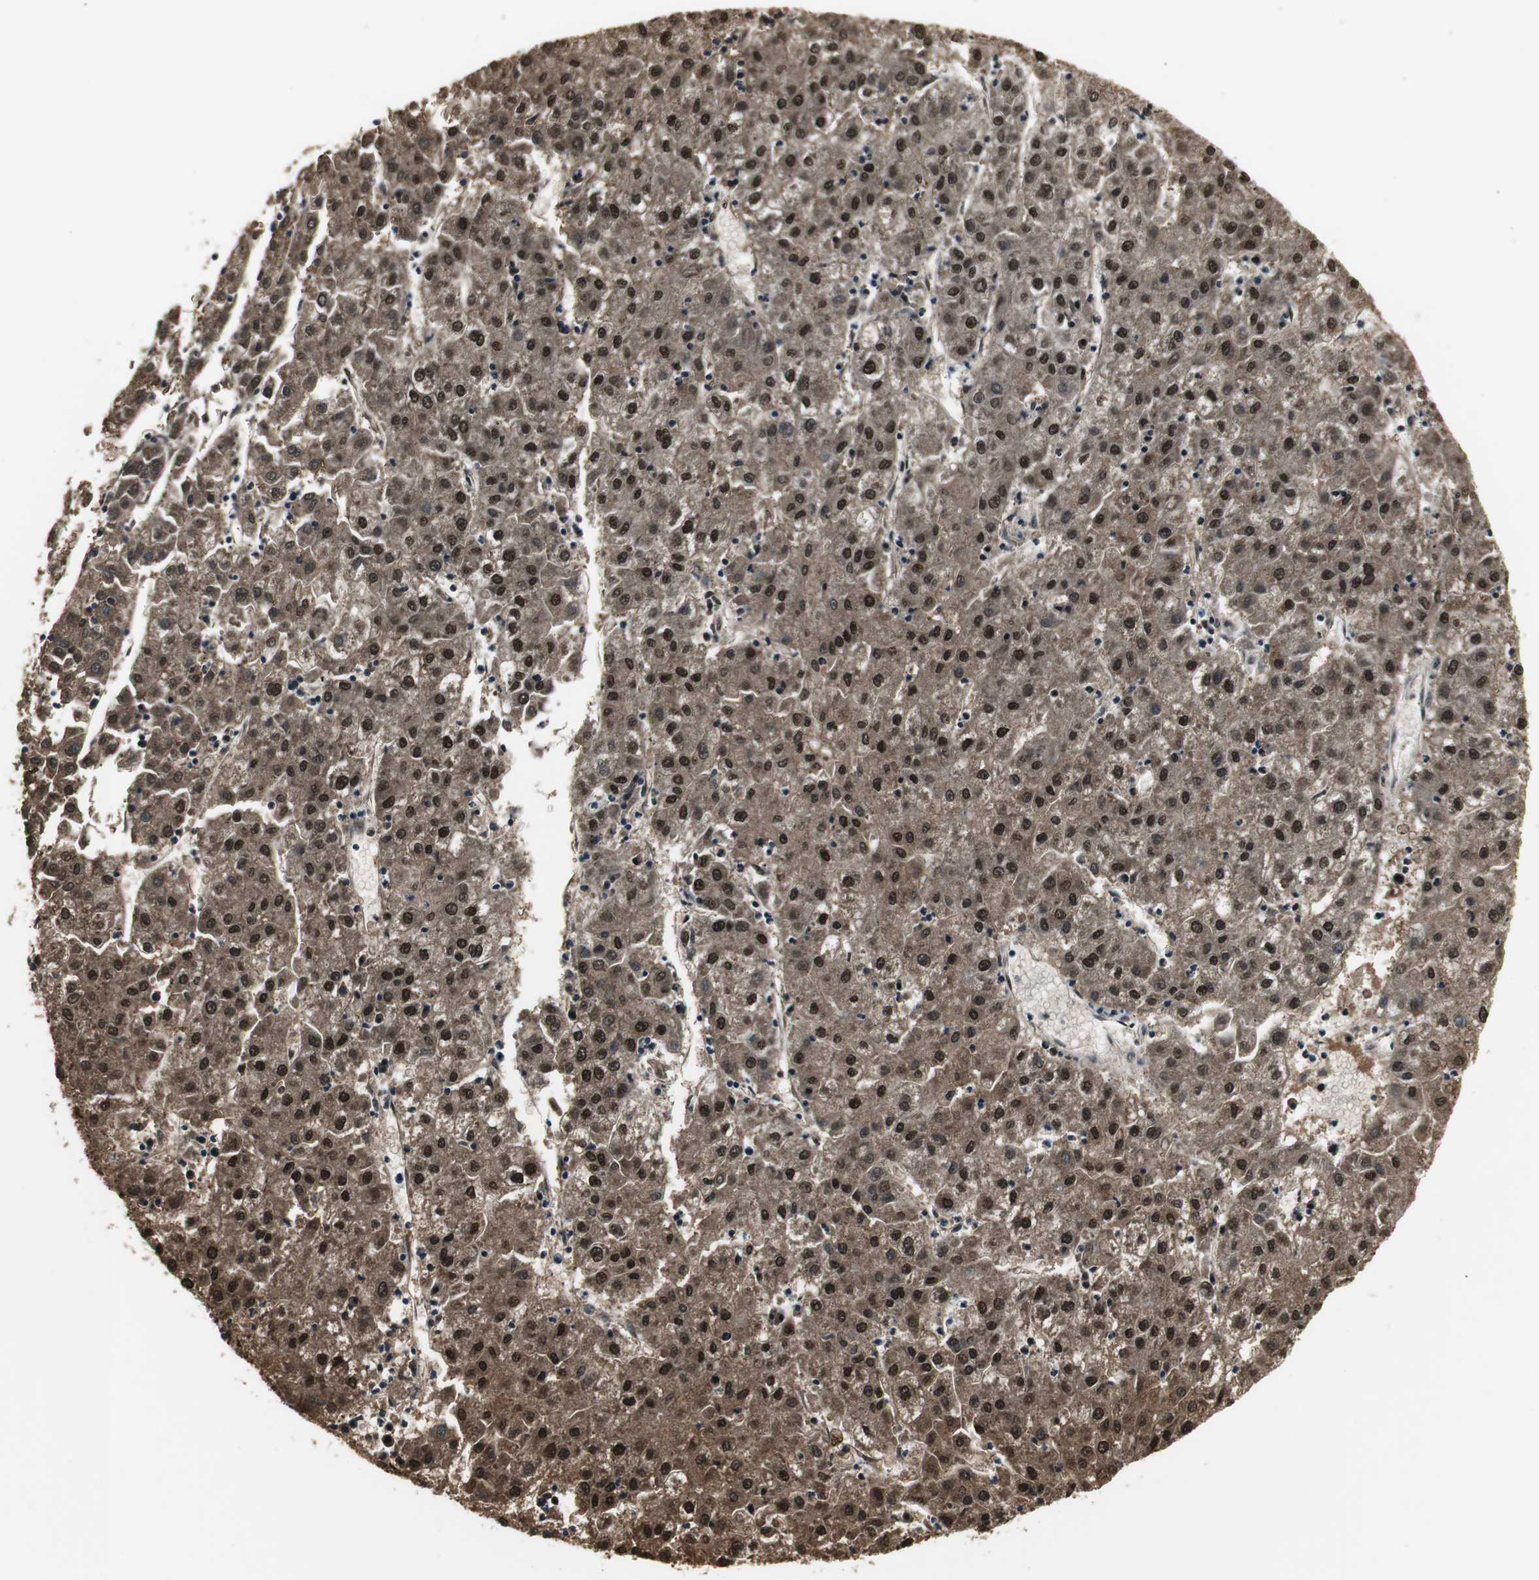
{"staining": {"intensity": "strong", "quantity": ">75%", "location": "cytoplasmic/membranous,nuclear"}, "tissue": "liver cancer", "cell_type": "Tumor cells", "image_type": "cancer", "snomed": [{"axis": "morphology", "description": "Carcinoma, Hepatocellular, NOS"}, {"axis": "topography", "description": "Liver"}], "caption": "Immunohistochemical staining of human liver cancer exhibits high levels of strong cytoplasmic/membranous and nuclear protein positivity in approximately >75% of tumor cells.", "gene": "PARN", "patient": {"sex": "male", "age": 72}}